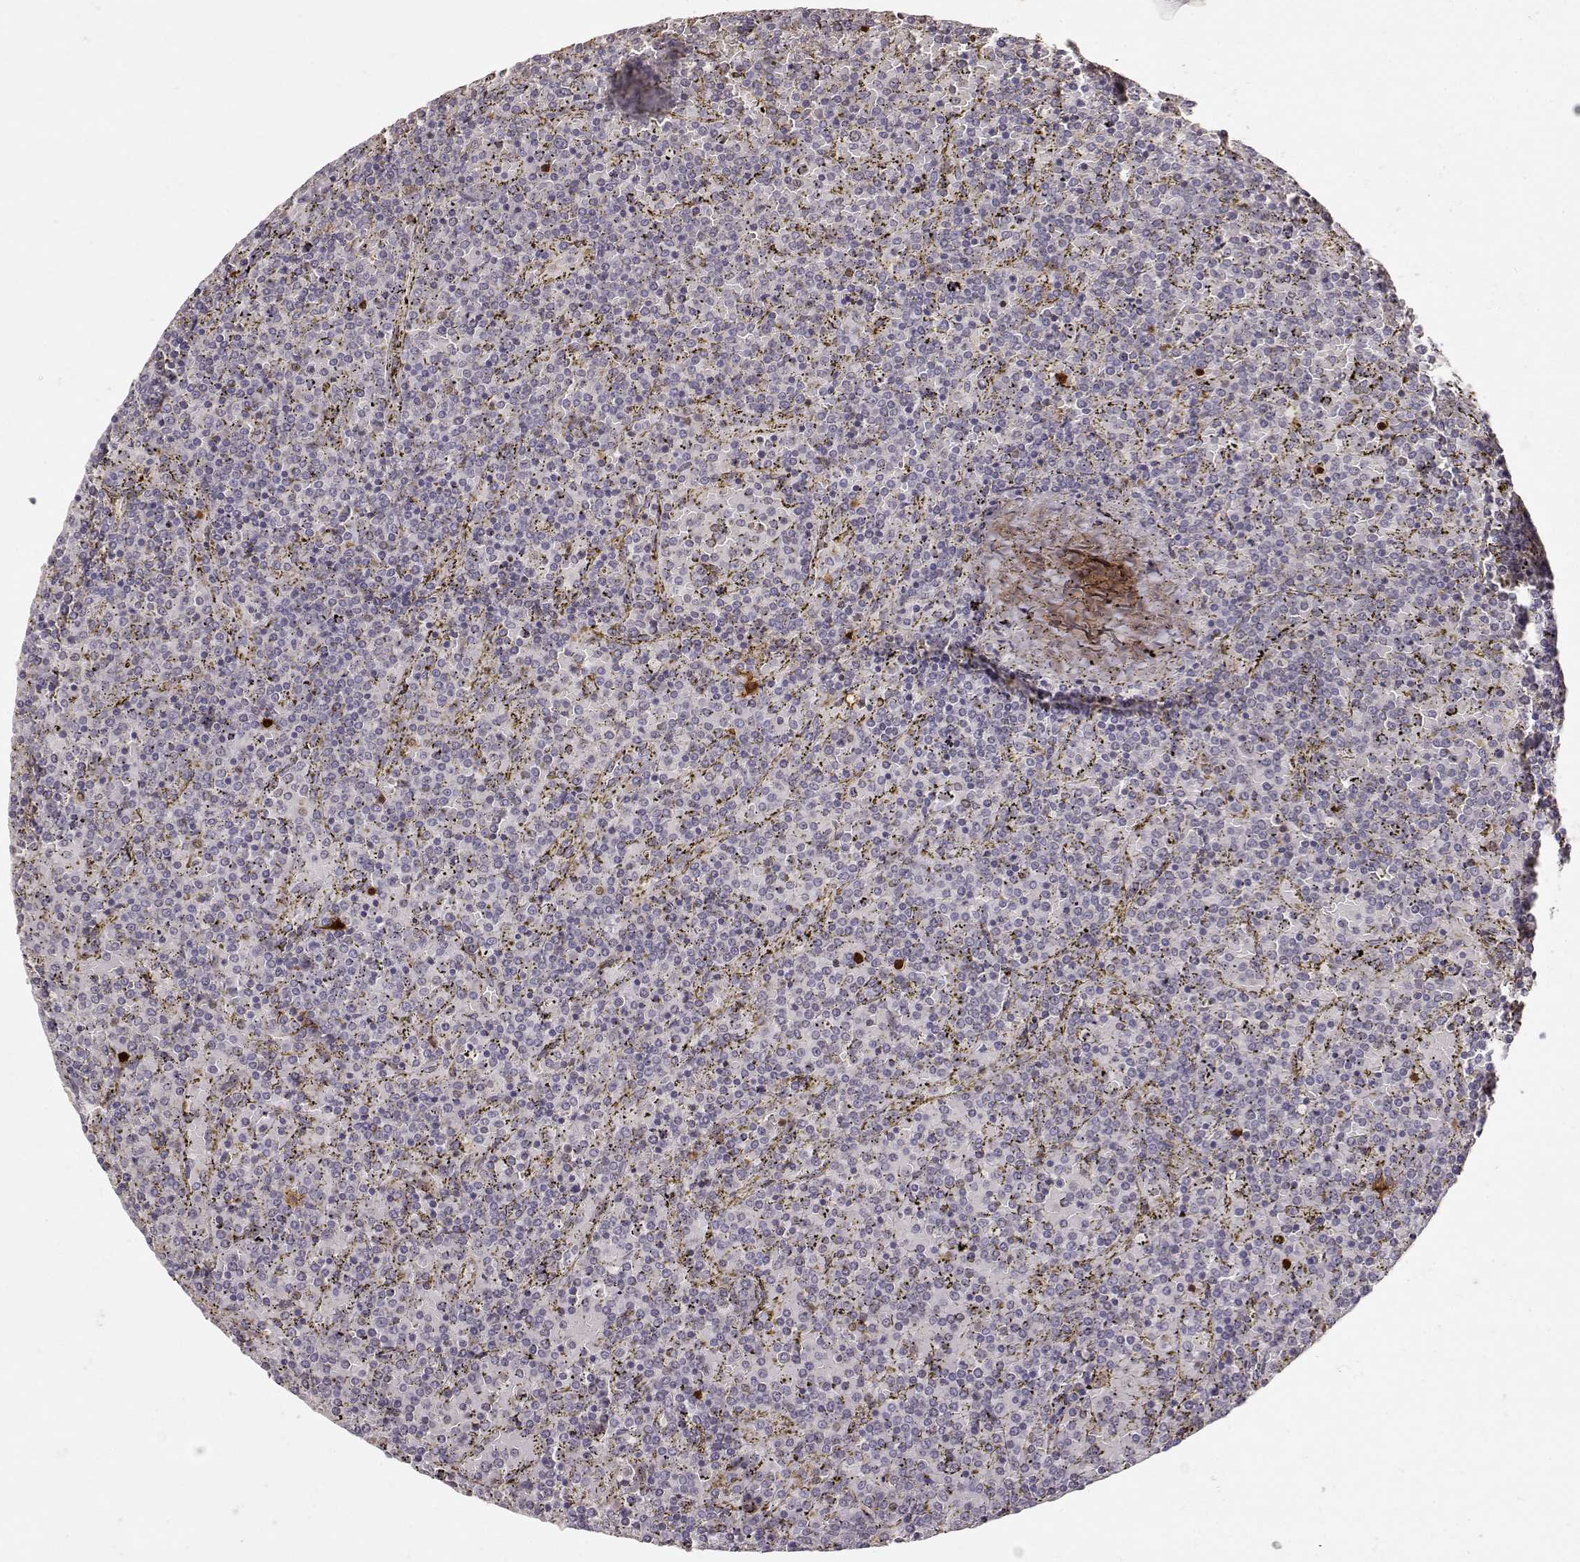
{"staining": {"intensity": "negative", "quantity": "none", "location": "none"}, "tissue": "lymphoma", "cell_type": "Tumor cells", "image_type": "cancer", "snomed": [{"axis": "morphology", "description": "Malignant lymphoma, non-Hodgkin's type, Low grade"}, {"axis": "topography", "description": "Spleen"}], "caption": "This image is of low-grade malignant lymphoma, non-Hodgkin's type stained with immunohistochemistry to label a protein in brown with the nuclei are counter-stained blue. There is no expression in tumor cells.", "gene": "S100B", "patient": {"sex": "female", "age": 77}}